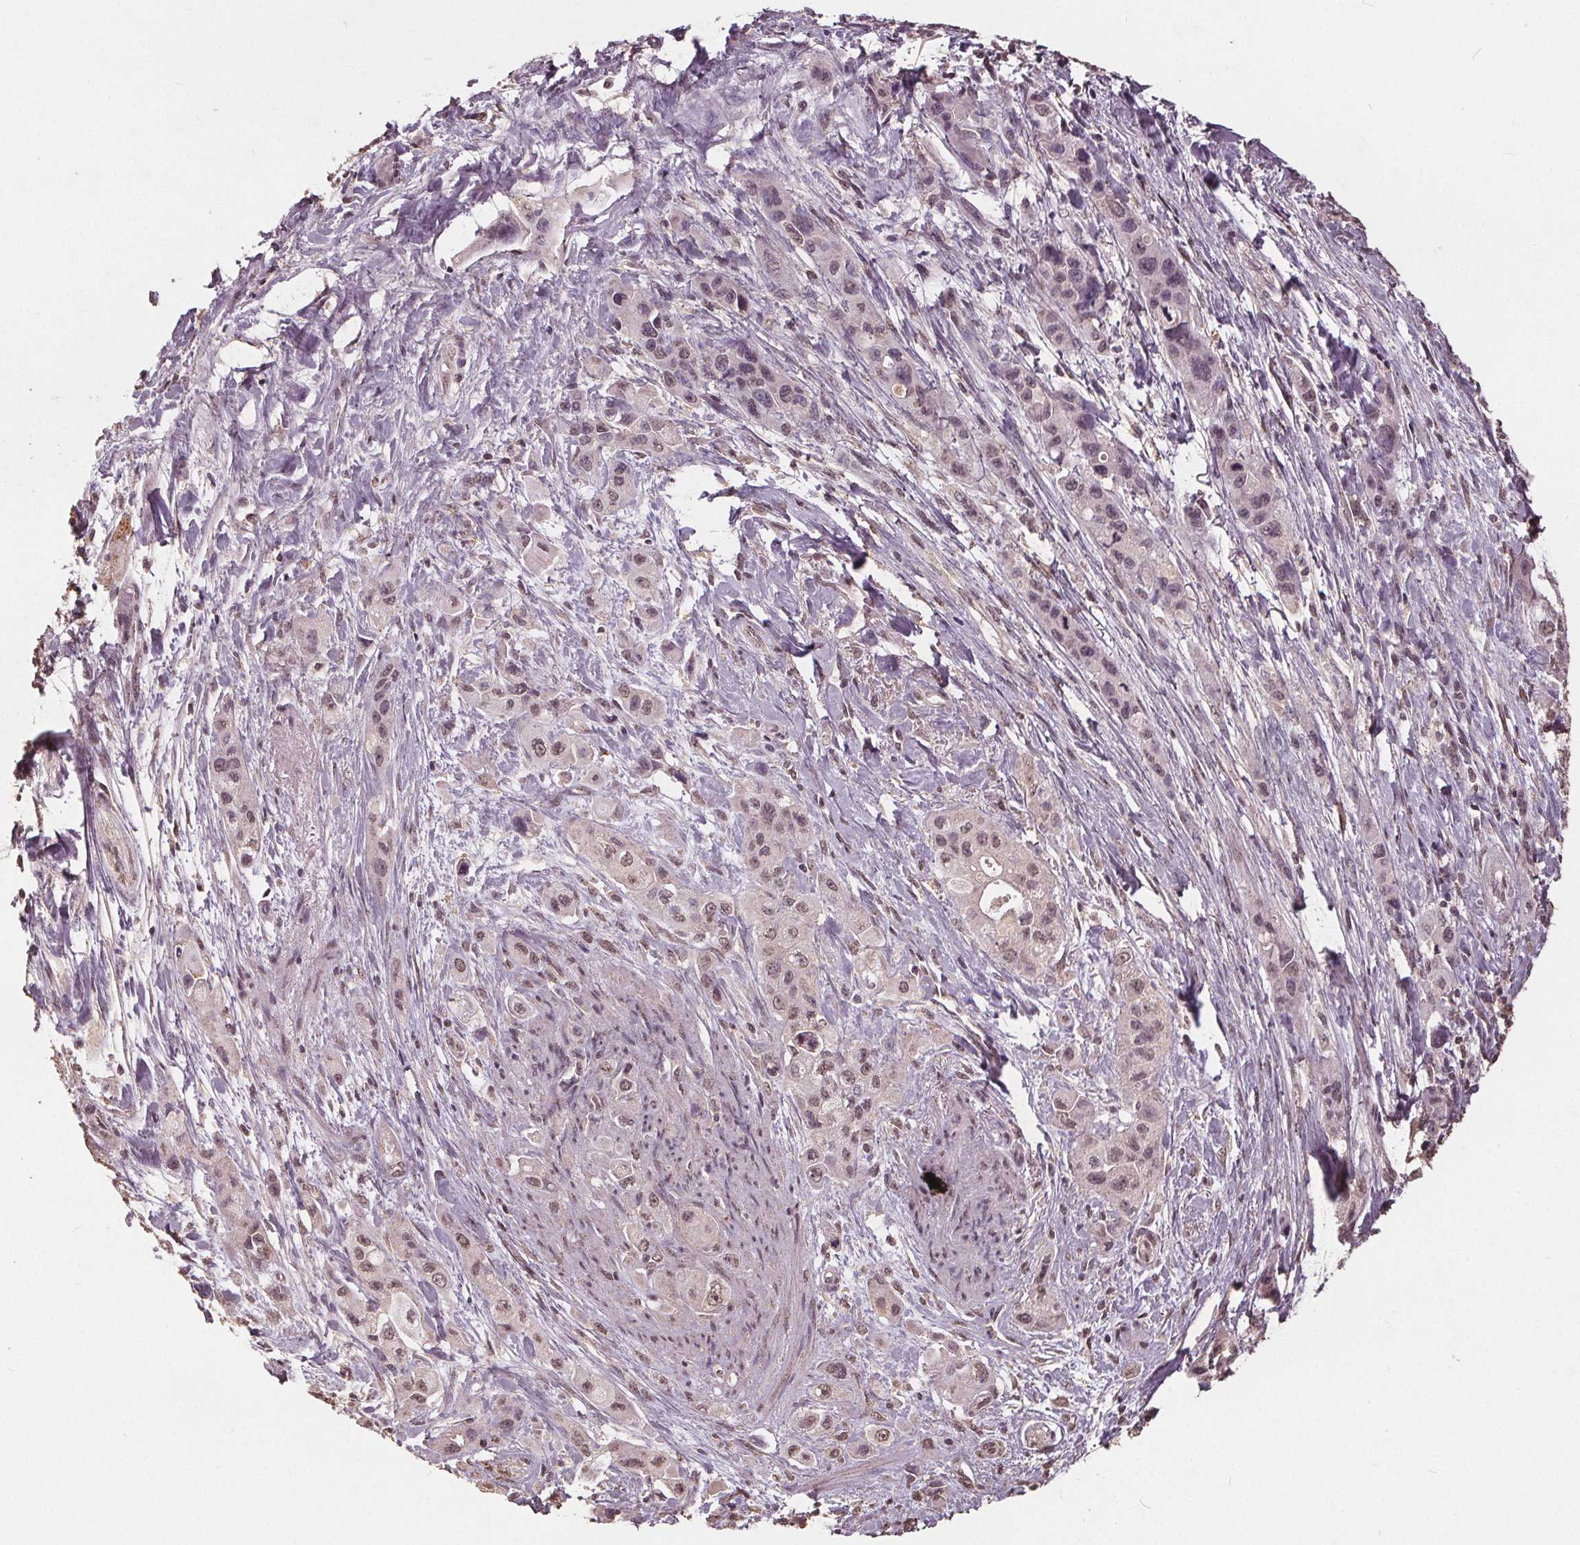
{"staining": {"intensity": "weak", "quantity": "<25%", "location": "nuclear"}, "tissue": "pancreatic cancer", "cell_type": "Tumor cells", "image_type": "cancer", "snomed": [{"axis": "morphology", "description": "Adenocarcinoma, NOS"}, {"axis": "topography", "description": "Pancreas"}], "caption": "Immunohistochemistry photomicrograph of human adenocarcinoma (pancreatic) stained for a protein (brown), which demonstrates no staining in tumor cells. (DAB IHC visualized using brightfield microscopy, high magnification).", "gene": "DSG3", "patient": {"sex": "female", "age": 66}}